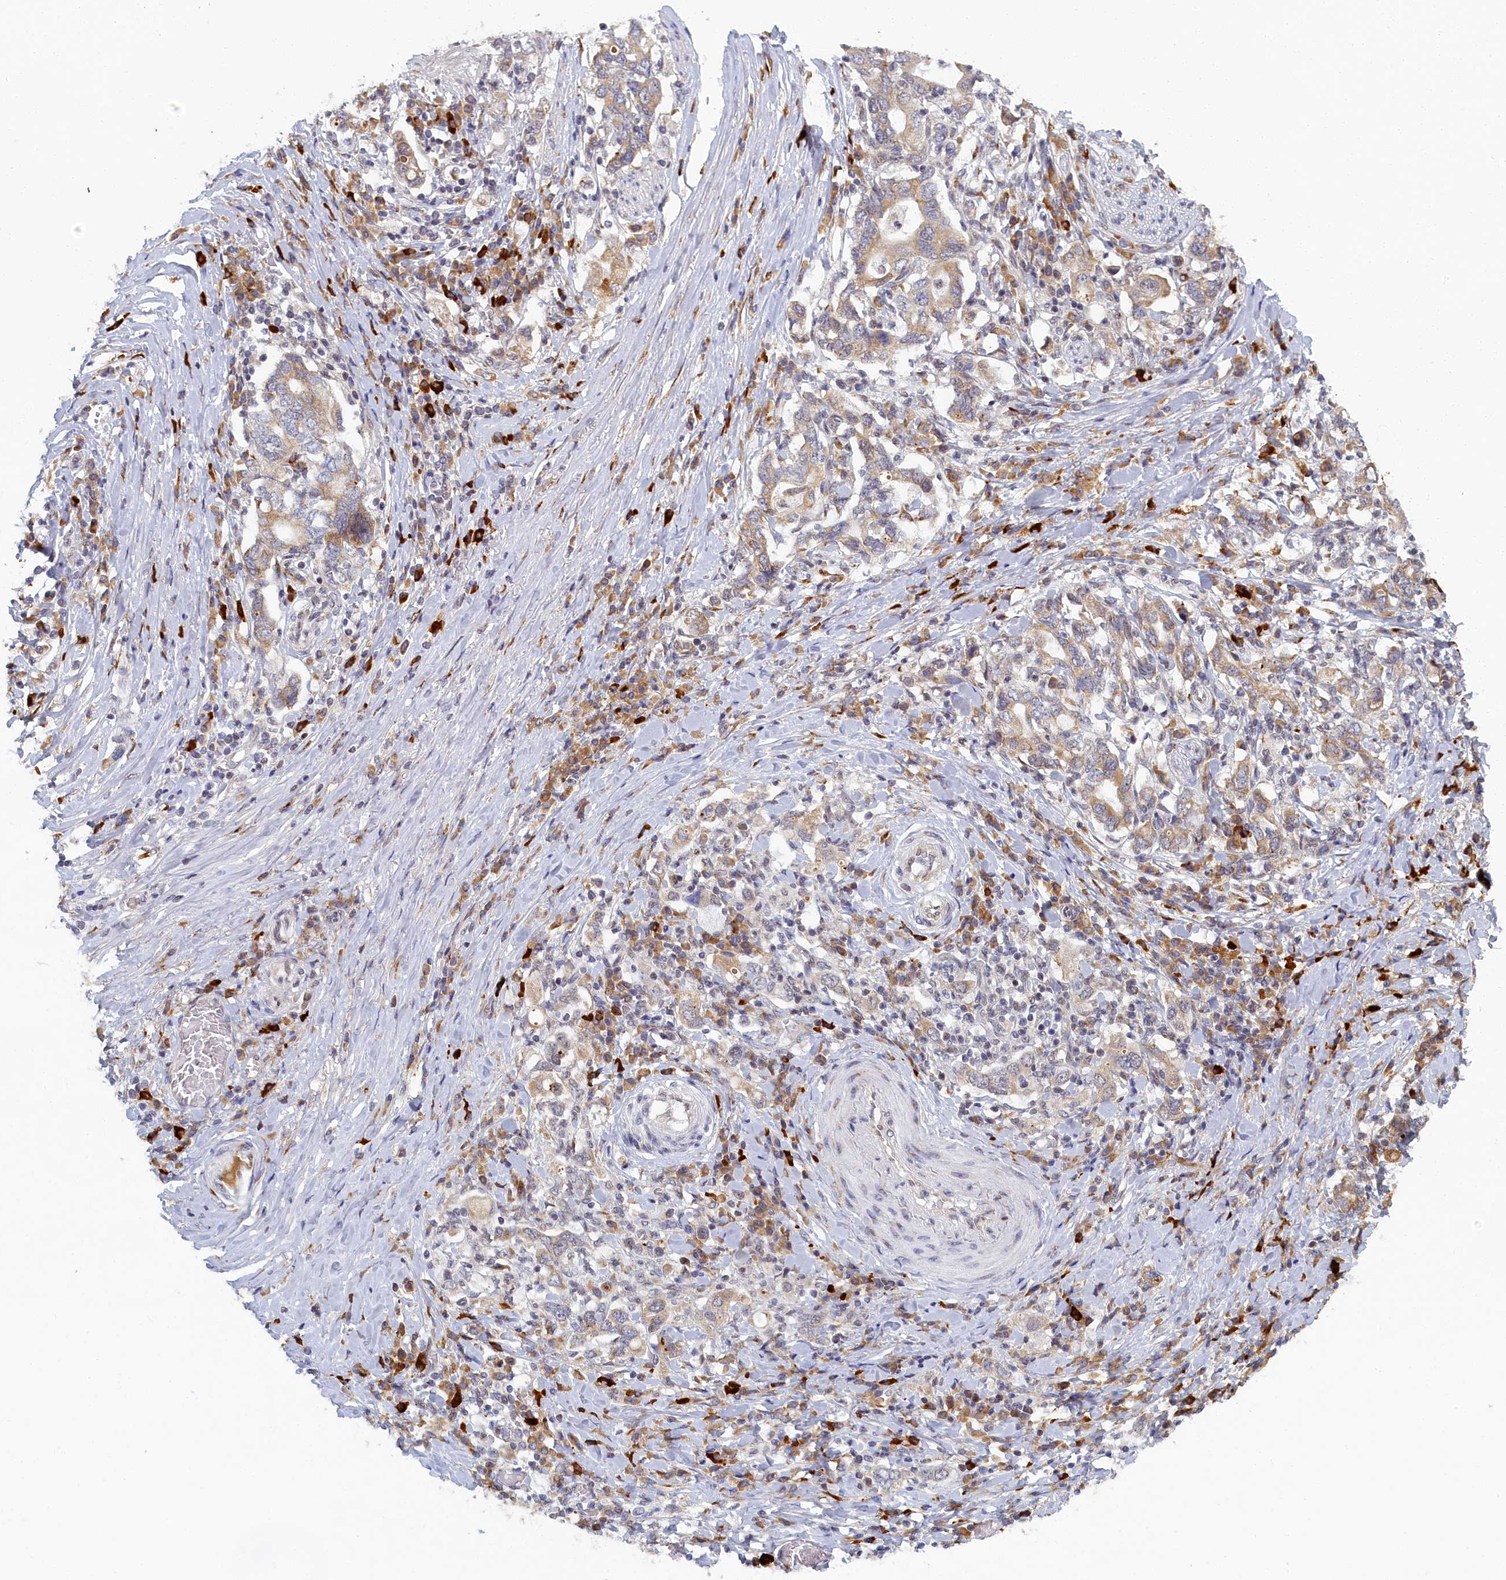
{"staining": {"intensity": "moderate", "quantity": "25%-75%", "location": "cytoplasmic/membranous"}, "tissue": "stomach cancer", "cell_type": "Tumor cells", "image_type": "cancer", "snomed": [{"axis": "morphology", "description": "Adenocarcinoma, NOS"}, {"axis": "topography", "description": "Stomach, upper"}, {"axis": "topography", "description": "Stomach"}], "caption": "Immunohistochemistry staining of adenocarcinoma (stomach), which demonstrates medium levels of moderate cytoplasmic/membranous positivity in about 25%-75% of tumor cells indicating moderate cytoplasmic/membranous protein expression. The staining was performed using DAB (brown) for protein detection and nuclei were counterstained in hematoxylin (blue).", "gene": "DNAJC17", "patient": {"sex": "male", "age": 62}}